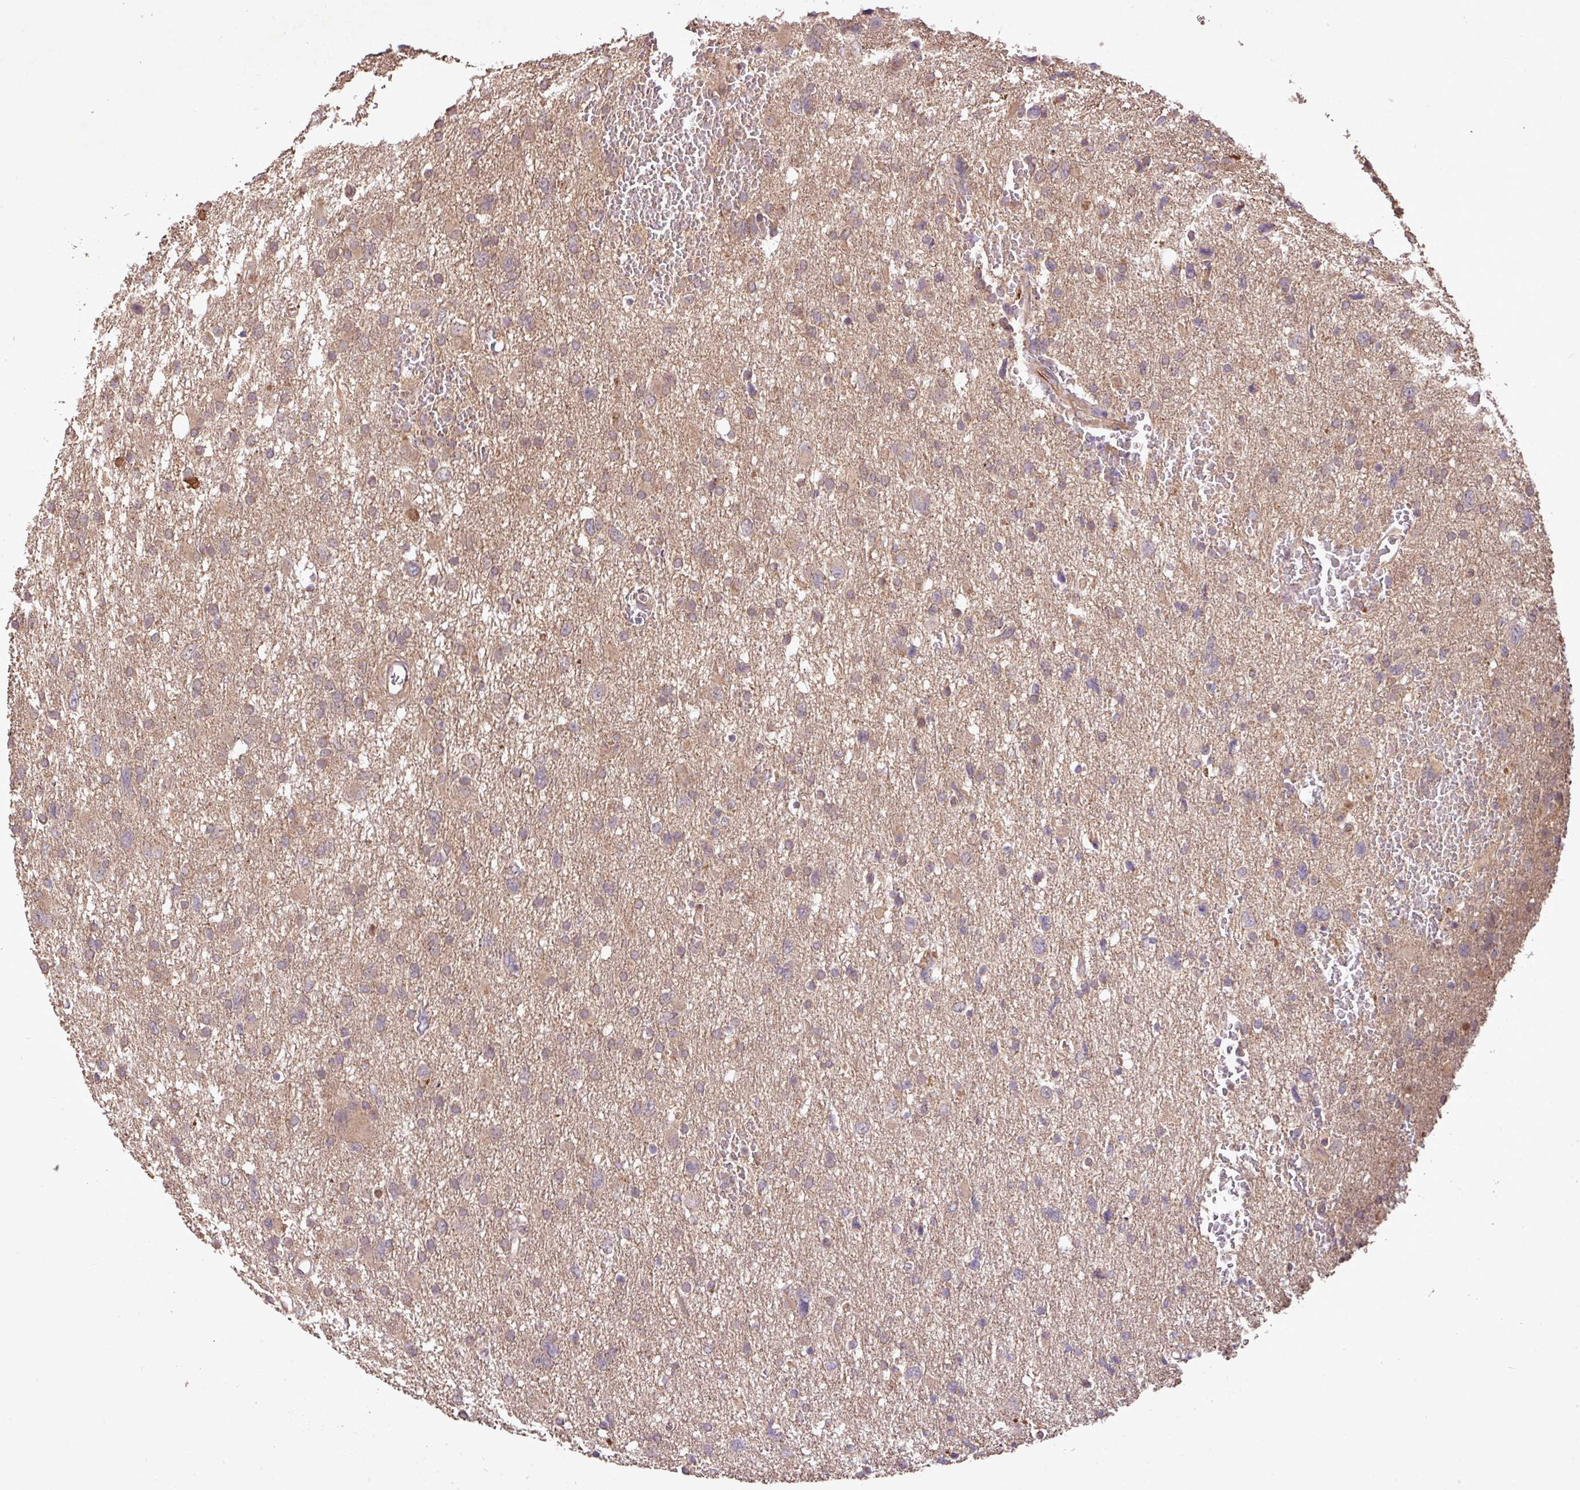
{"staining": {"intensity": "weak", "quantity": ">75%", "location": "cytoplasmic/membranous"}, "tissue": "glioma", "cell_type": "Tumor cells", "image_type": "cancer", "snomed": [{"axis": "morphology", "description": "Glioma, malignant, High grade"}, {"axis": "topography", "description": "Brain"}], "caption": "Glioma stained with a protein marker demonstrates weak staining in tumor cells.", "gene": "YPEL3", "patient": {"sex": "male", "age": 61}}